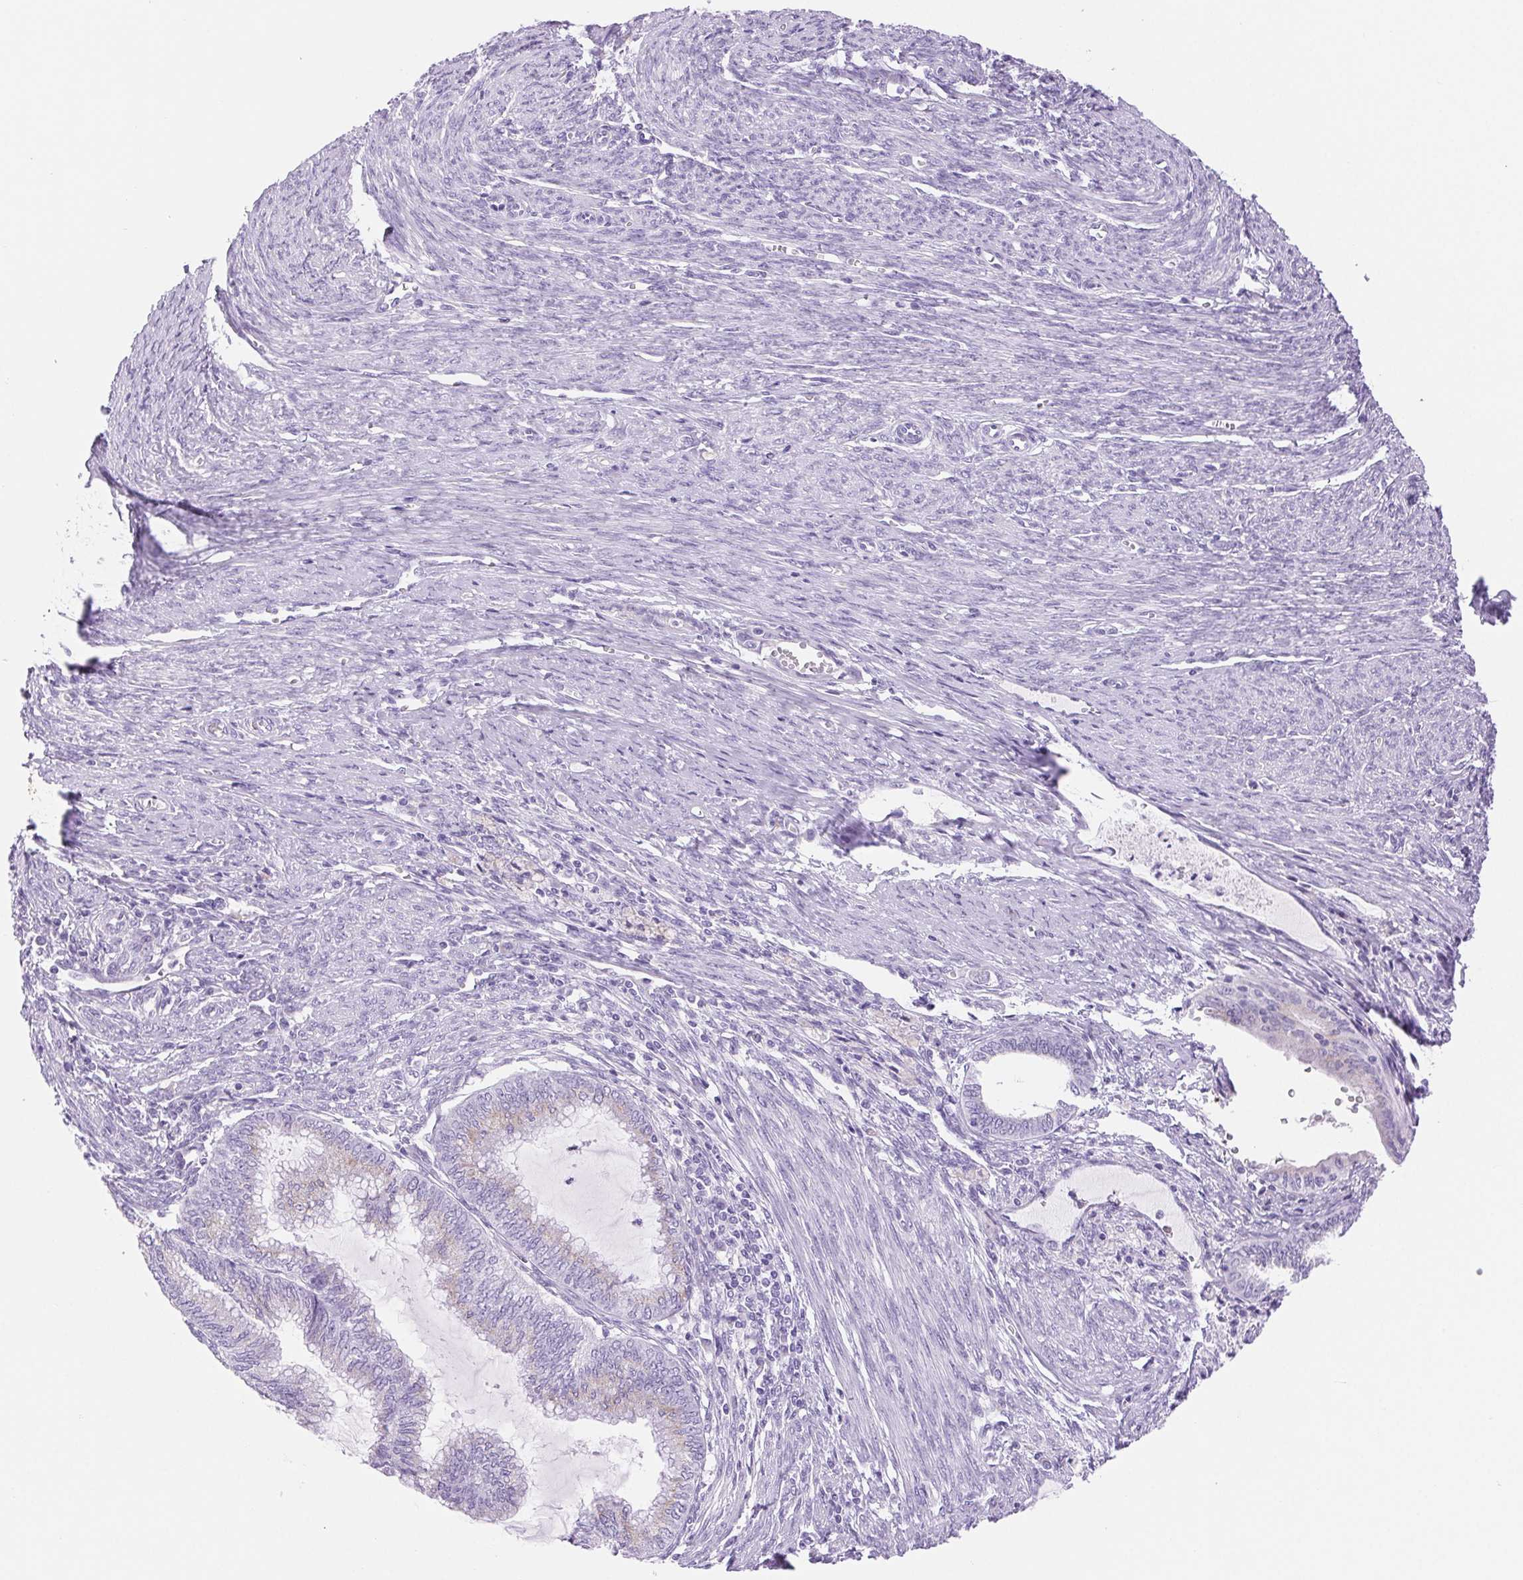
{"staining": {"intensity": "weak", "quantity": "<25%", "location": "cytoplasmic/membranous"}, "tissue": "endometrial cancer", "cell_type": "Tumor cells", "image_type": "cancer", "snomed": [{"axis": "morphology", "description": "Adenocarcinoma, NOS"}, {"axis": "topography", "description": "Endometrium"}], "caption": "Immunohistochemistry (IHC) of human endometrial cancer shows no expression in tumor cells.", "gene": "SERPINB3", "patient": {"sex": "female", "age": 79}}